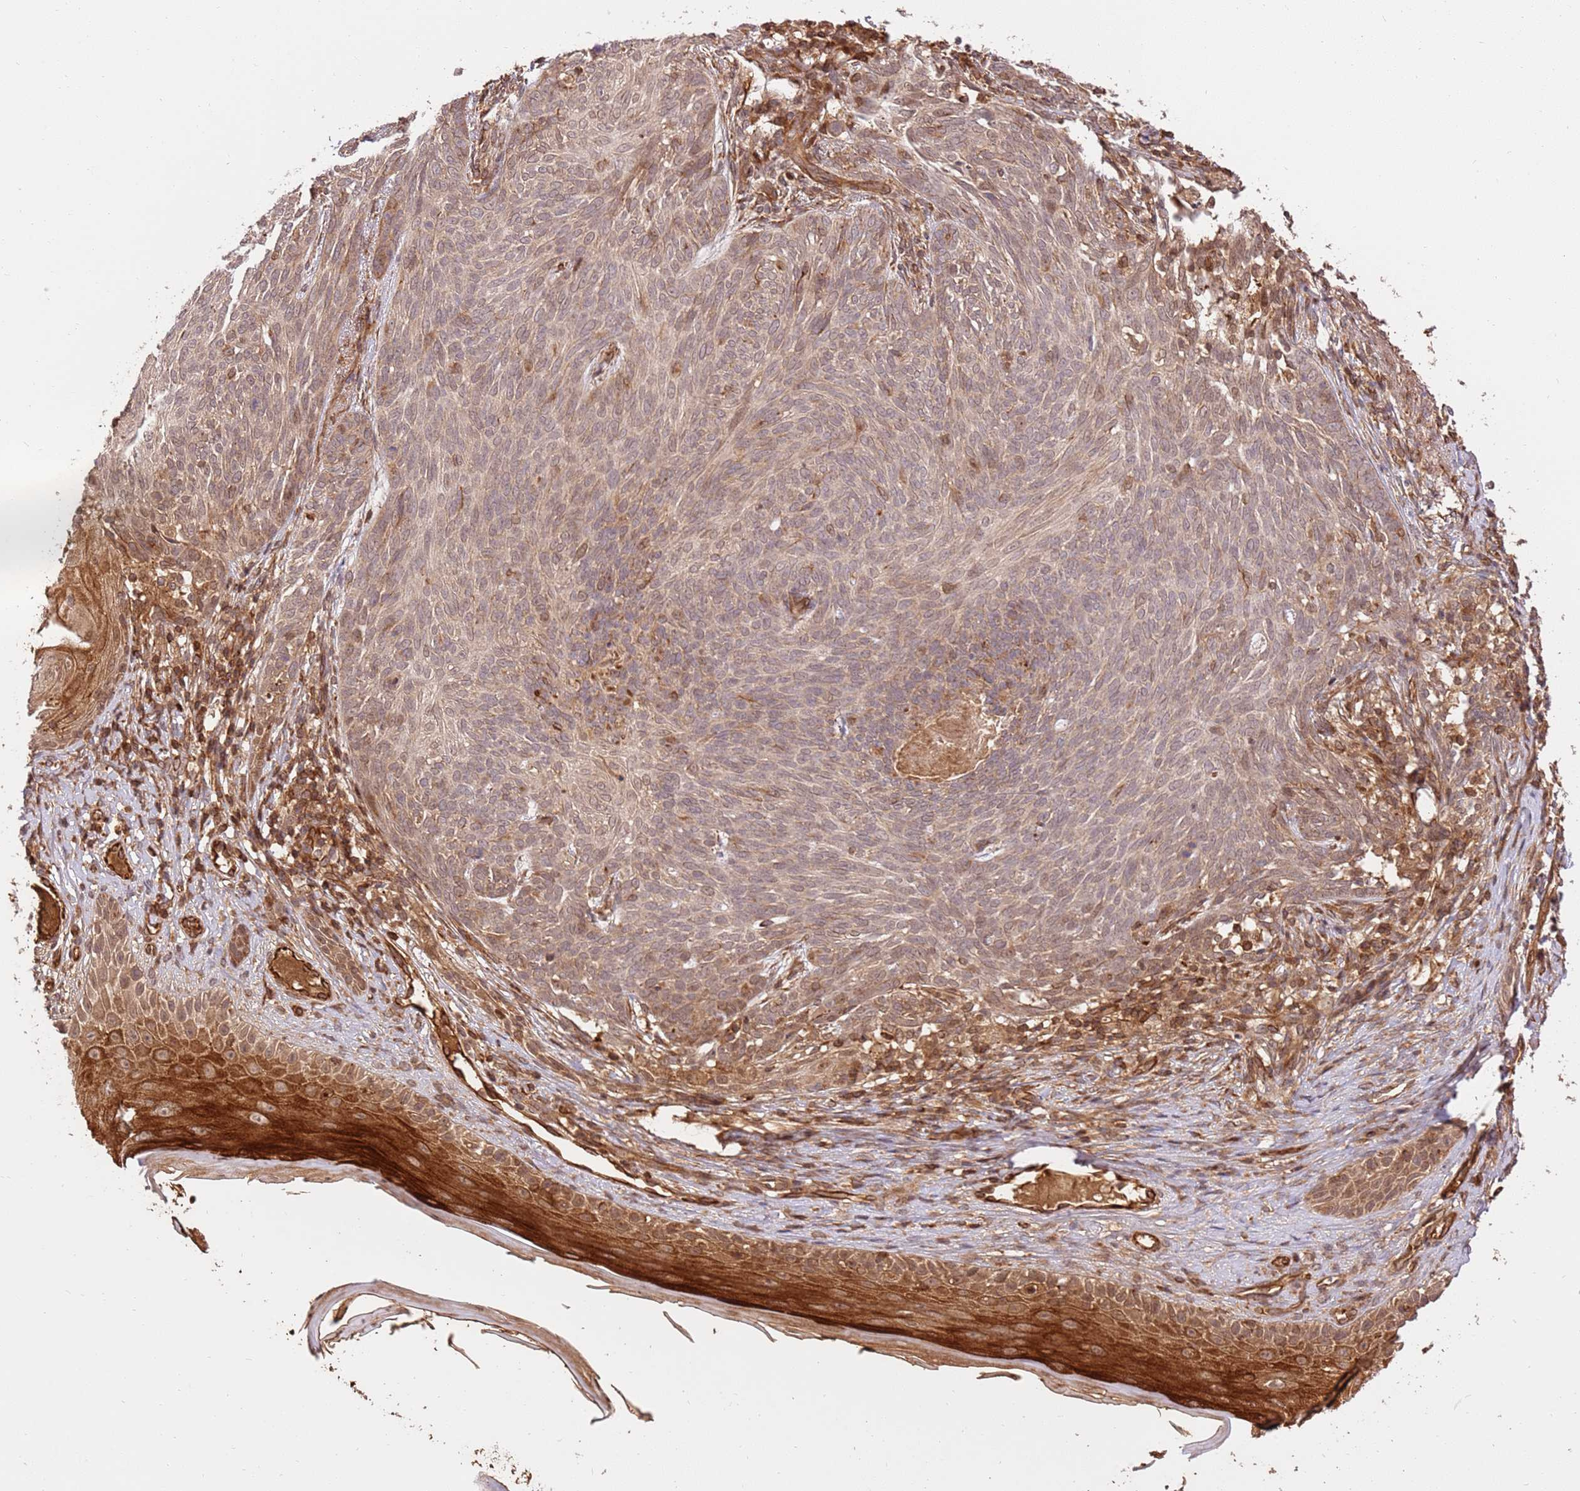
{"staining": {"intensity": "weak", "quantity": ">75%", "location": "cytoplasmic/membranous"}, "tissue": "skin cancer", "cell_type": "Tumor cells", "image_type": "cancer", "snomed": [{"axis": "morphology", "description": "Basal cell carcinoma"}, {"axis": "topography", "description": "Skin"}], "caption": "Weak cytoplasmic/membranous protein staining is present in about >75% of tumor cells in skin basal cell carcinoma.", "gene": "KATNAL2", "patient": {"sex": "female", "age": 86}}